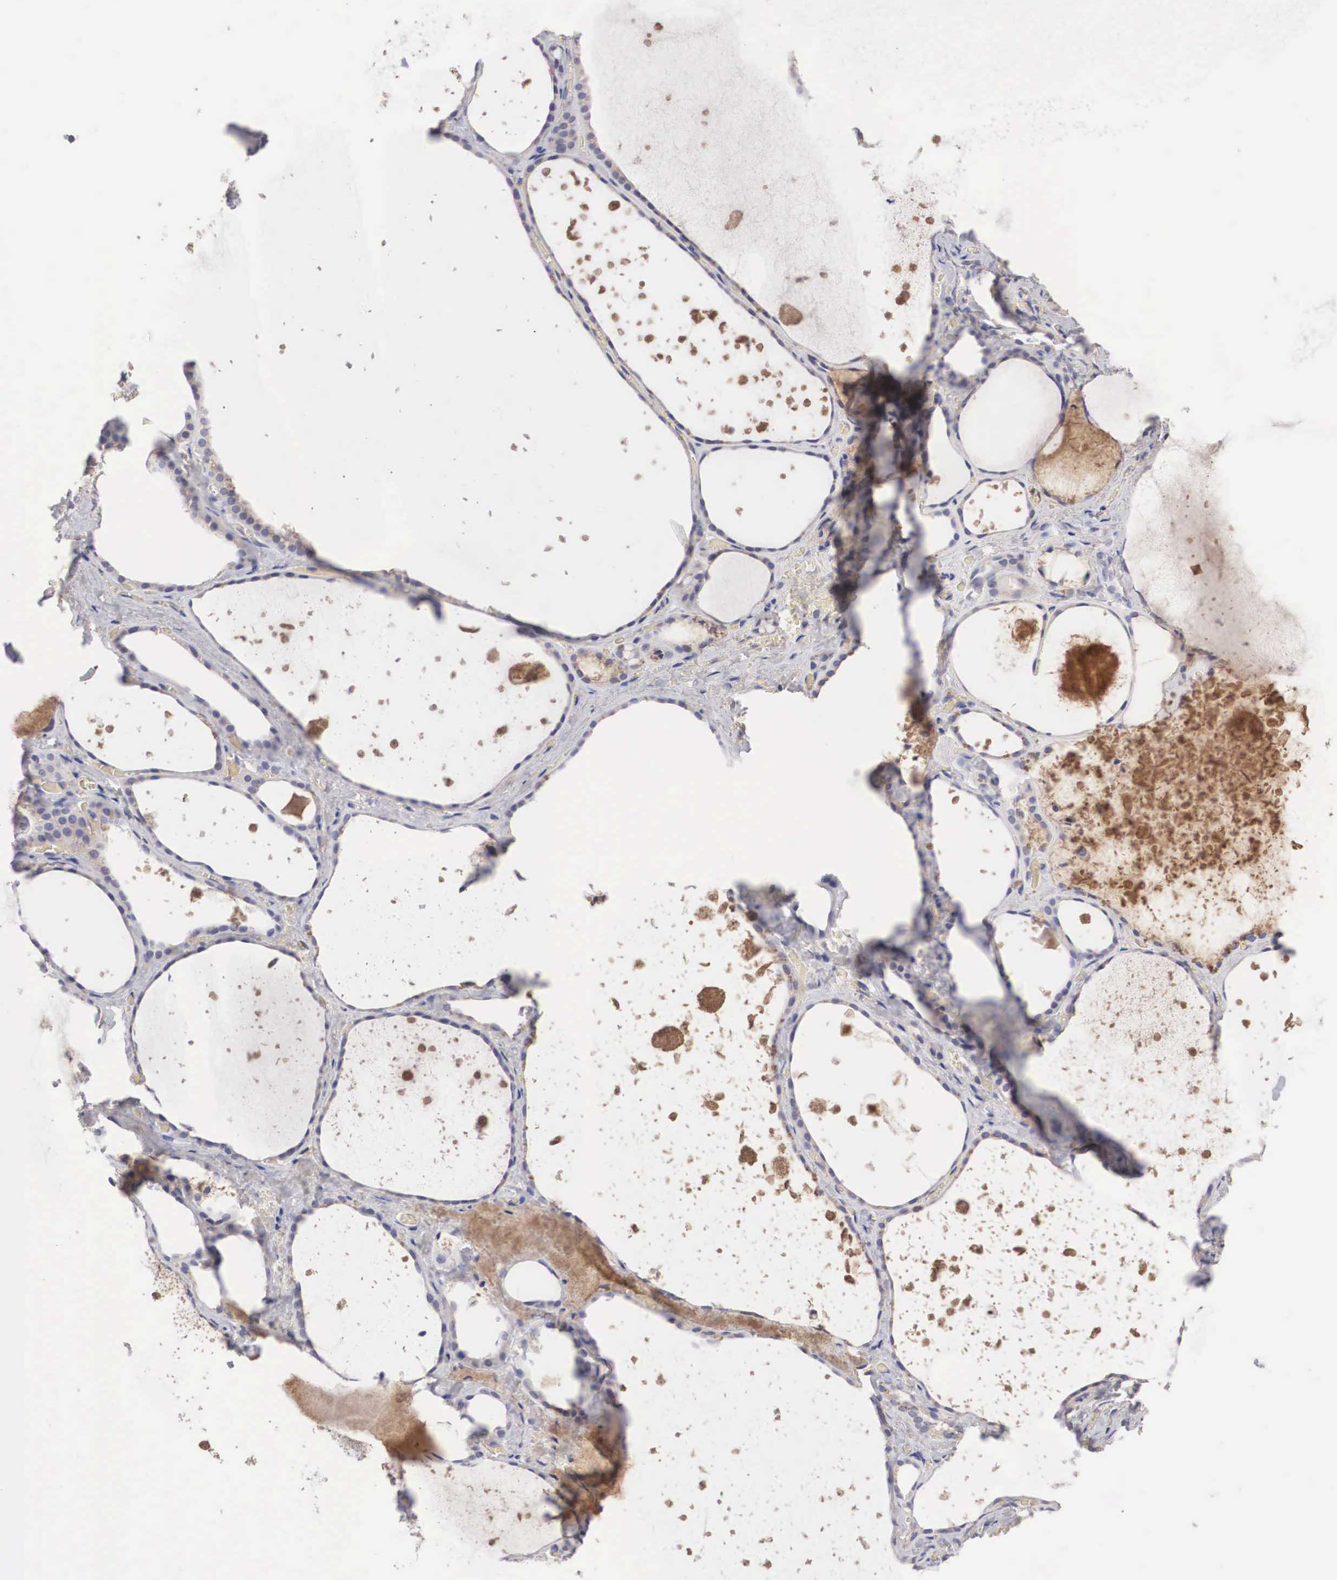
{"staining": {"intensity": "weak", "quantity": "25%-75%", "location": "cytoplasmic/membranous"}, "tissue": "thyroid gland", "cell_type": "Glandular cells", "image_type": "normal", "snomed": [{"axis": "morphology", "description": "Normal tissue, NOS"}, {"axis": "topography", "description": "Thyroid gland"}], "caption": "Protein staining of unremarkable thyroid gland shows weak cytoplasmic/membranous expression in approximately 25%-75% of glandular cells. The staining was performed using DAB, with brown indicating positive protein expression. Nuclei are stained blue with hematoxylin.", "gene": "ABHD4", "patient": {"sex": "male", "age": 76}}